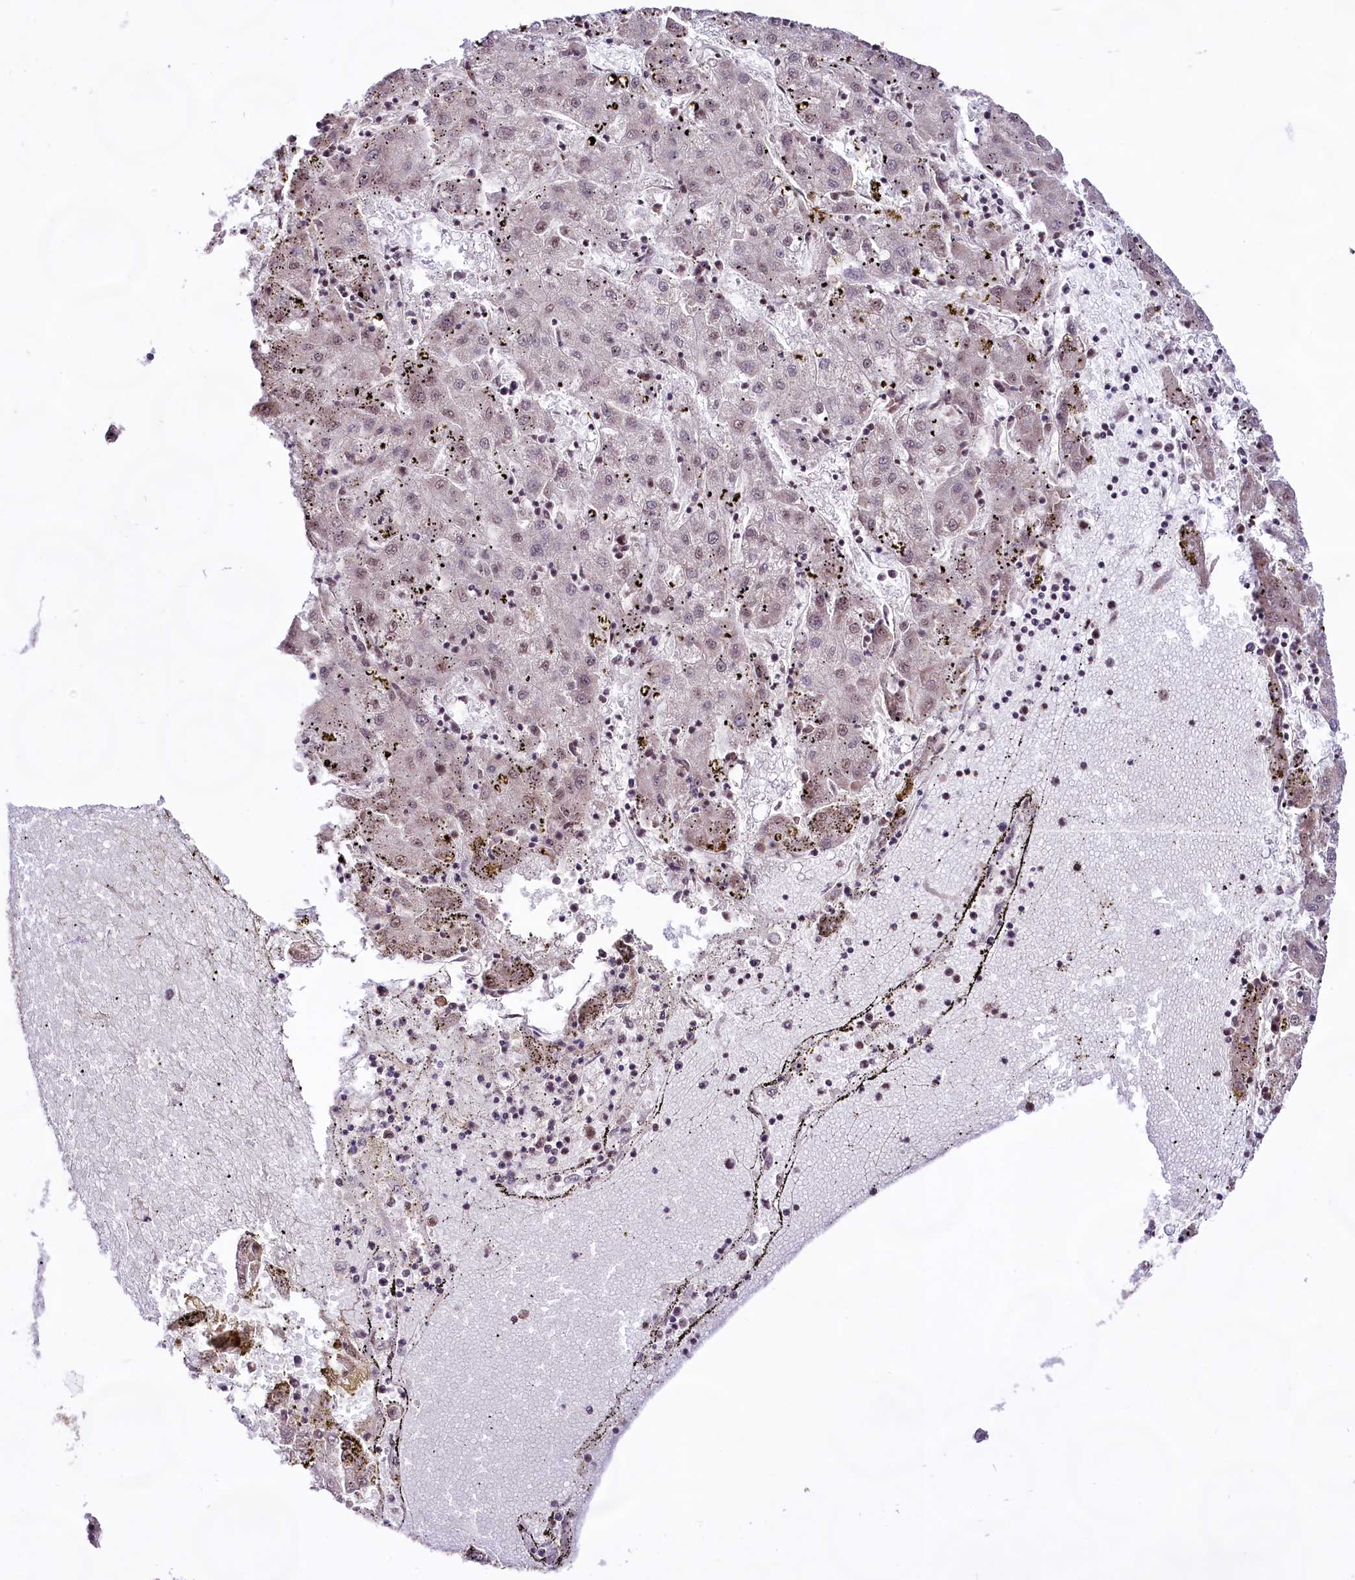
{"staining": {"intensity": "weak", "quantity": "<25%", "location": "nuclear"}, "tissue": "liver cancer", "cell_type": "Tumor cells", "image_type": "cancer", "snomed": [{"axis": "morphology", "description": "Carcinoma, Hepatocellular, NOS"}, {"axis": "topography", "description": "Liver"}], "caption": "High power microscopy photomicrograph of an immunohistochemistry micrograph of hepatocellular carcinoma (liver), revealing no significant expression in tumor cells. (IHC, brightfield microscopy, high magnification).", "gene": "HIRA", "patient": {"sex": "male", "age": 72}}